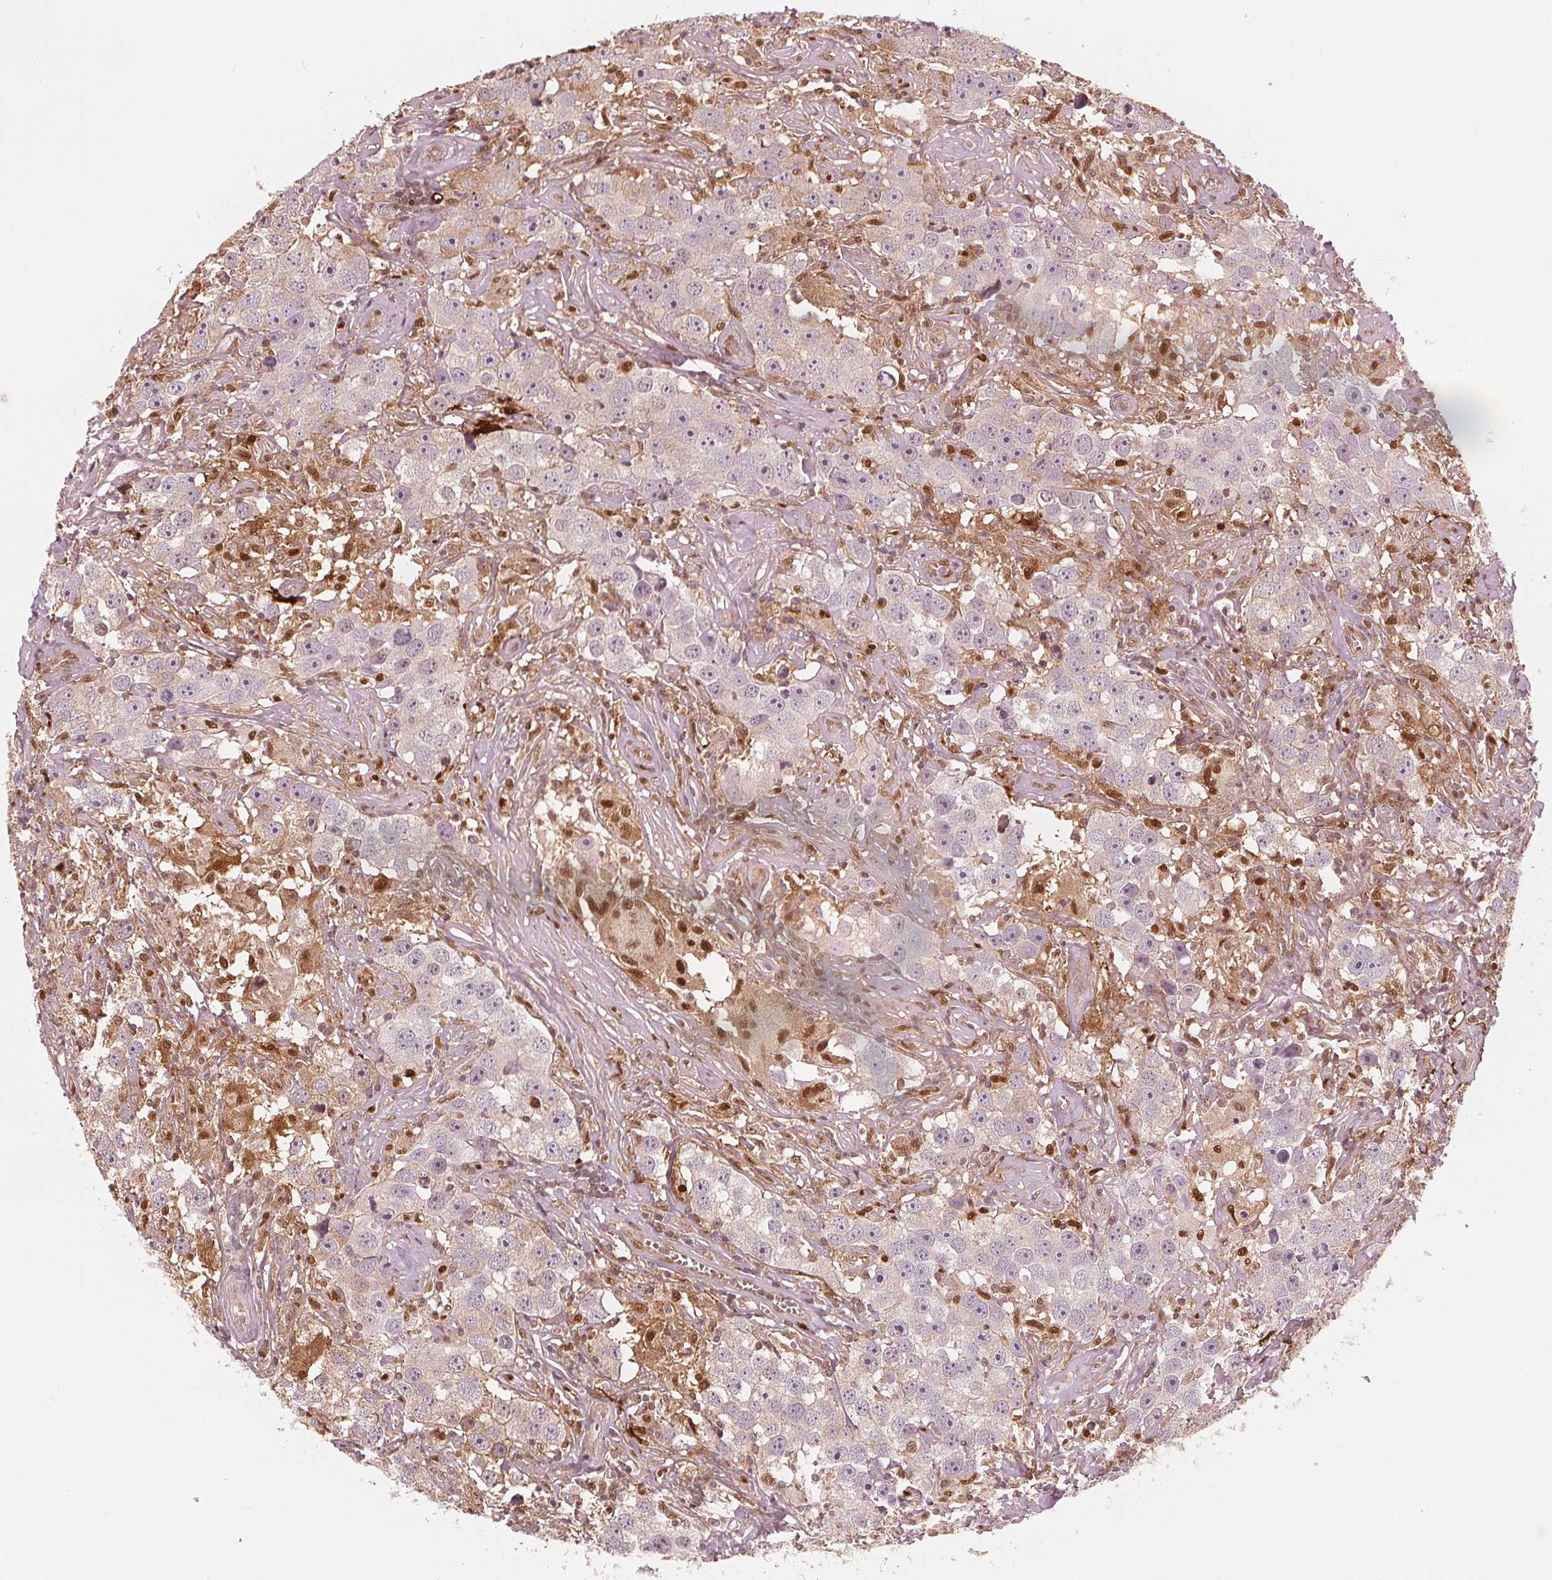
{"staining": {"intensity": "weak", "quantity": "<25%", "location": "cytoplasmic/membranous"}, "tissue": "testis cancer", "cell_type": "Tumor cells", "image_type": "cancer", "snomed": [{"axis": "morphology", "description": "Seminoma, NOS"}, {"axis": "topography", "description": "Testis"}], "caption": "A photomicrograph of human testis seminoma is negative for staining in tumor cells.", "gene": "SQSTM1", "patient": {"sex": "male", "age": 49}}